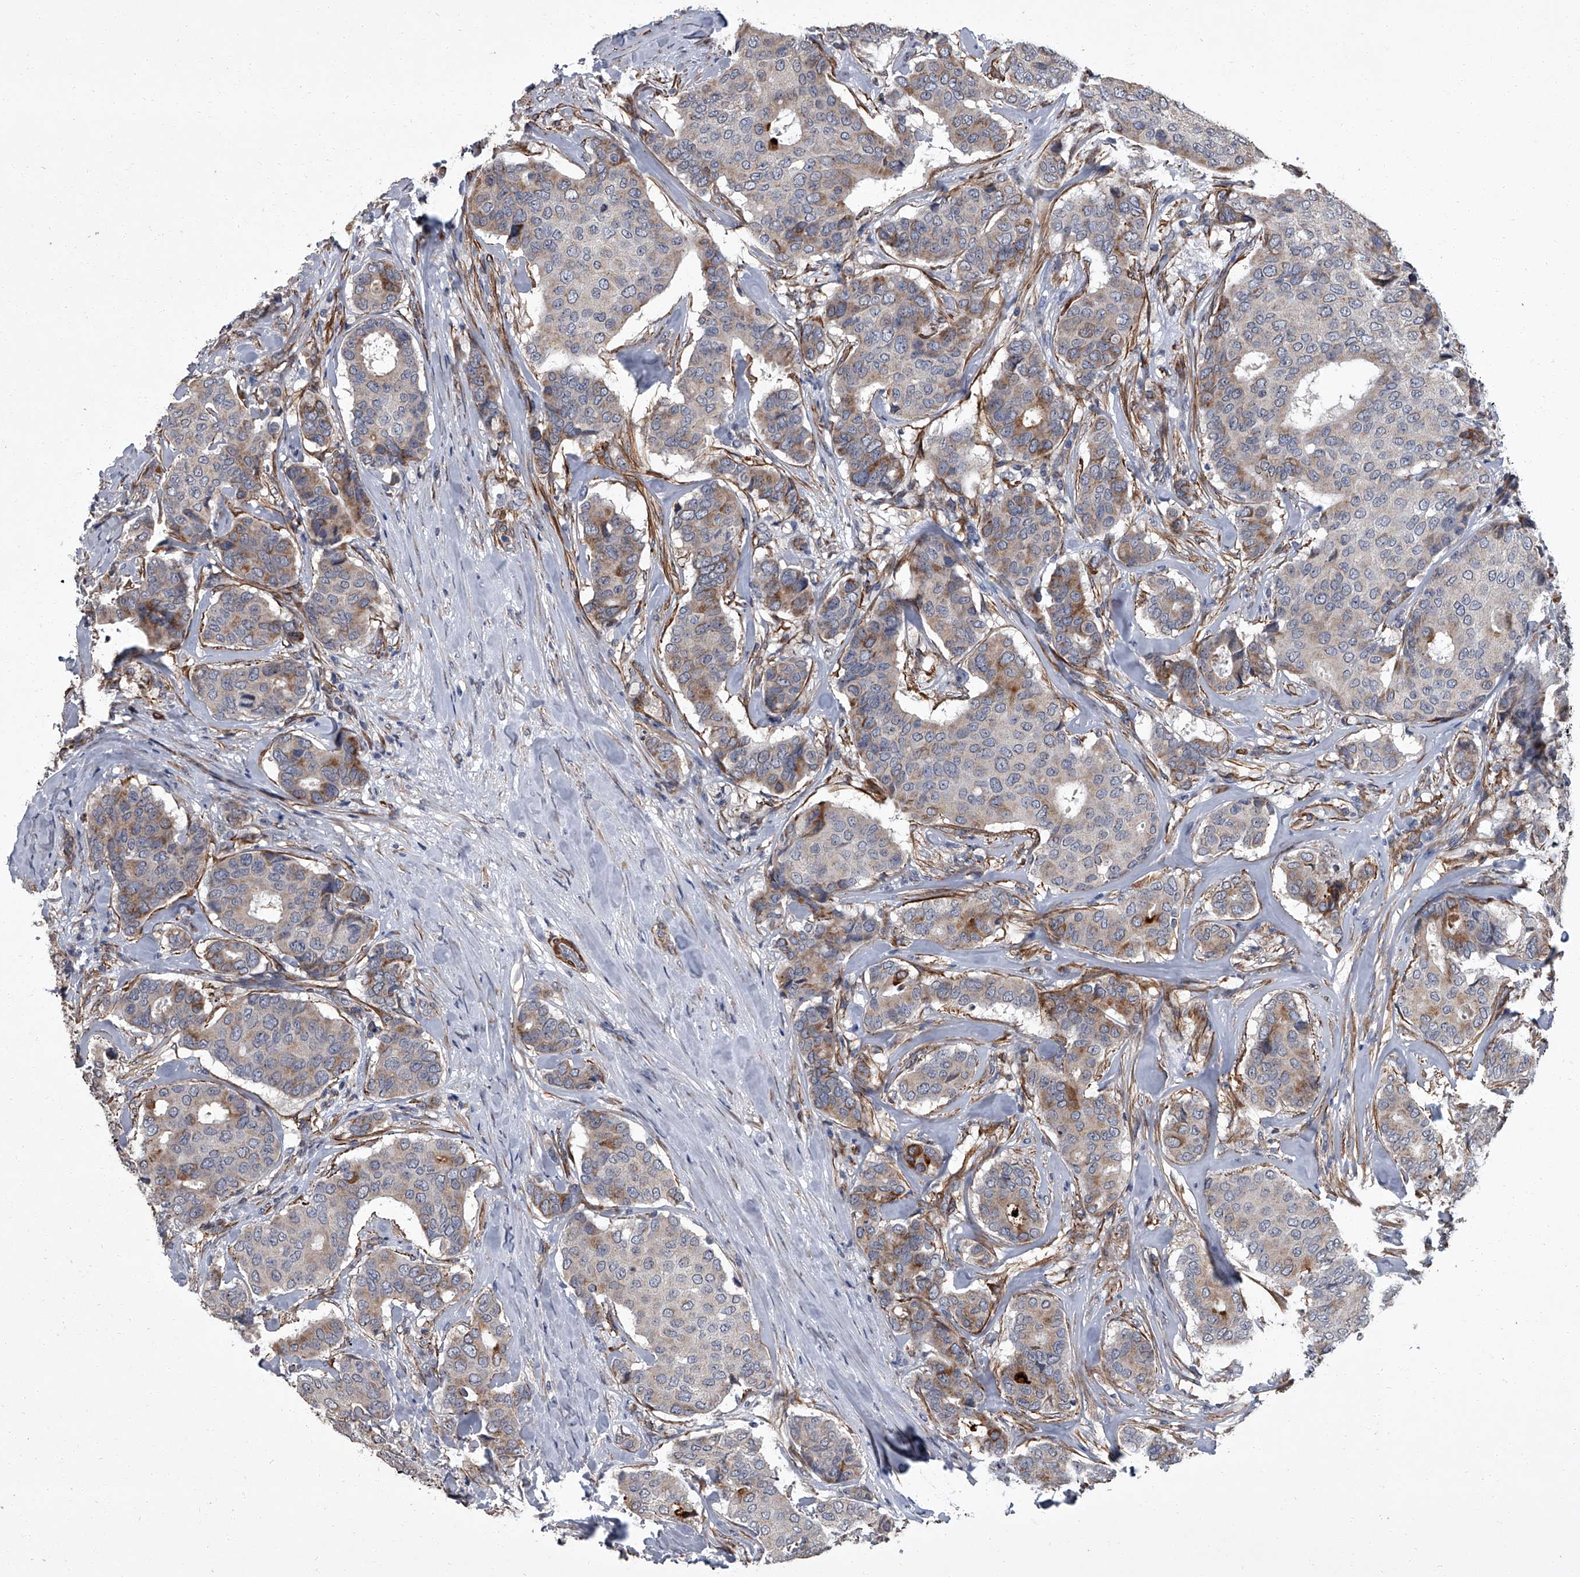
{"staining": {"intensity": "moderate", "quantity": "<25%", "location": "cytoplasmic/membranous"}, "tissue": "breast cancer", "cell_type": "Tumor cells", "image_type": "cancer", "snomed": [{"axis": "morphology", "description": "Duct carcinoma"}, {"axis": "topography", "description": "Breast"}], "caption": "A brown stain highlights moderate cytoplasmic/membranous staining of a protein in breast cancer (intraductal carcinoma) tumor cells.", "gene": "SIRT4", "patient": {"sex": "female", "age": 75}}